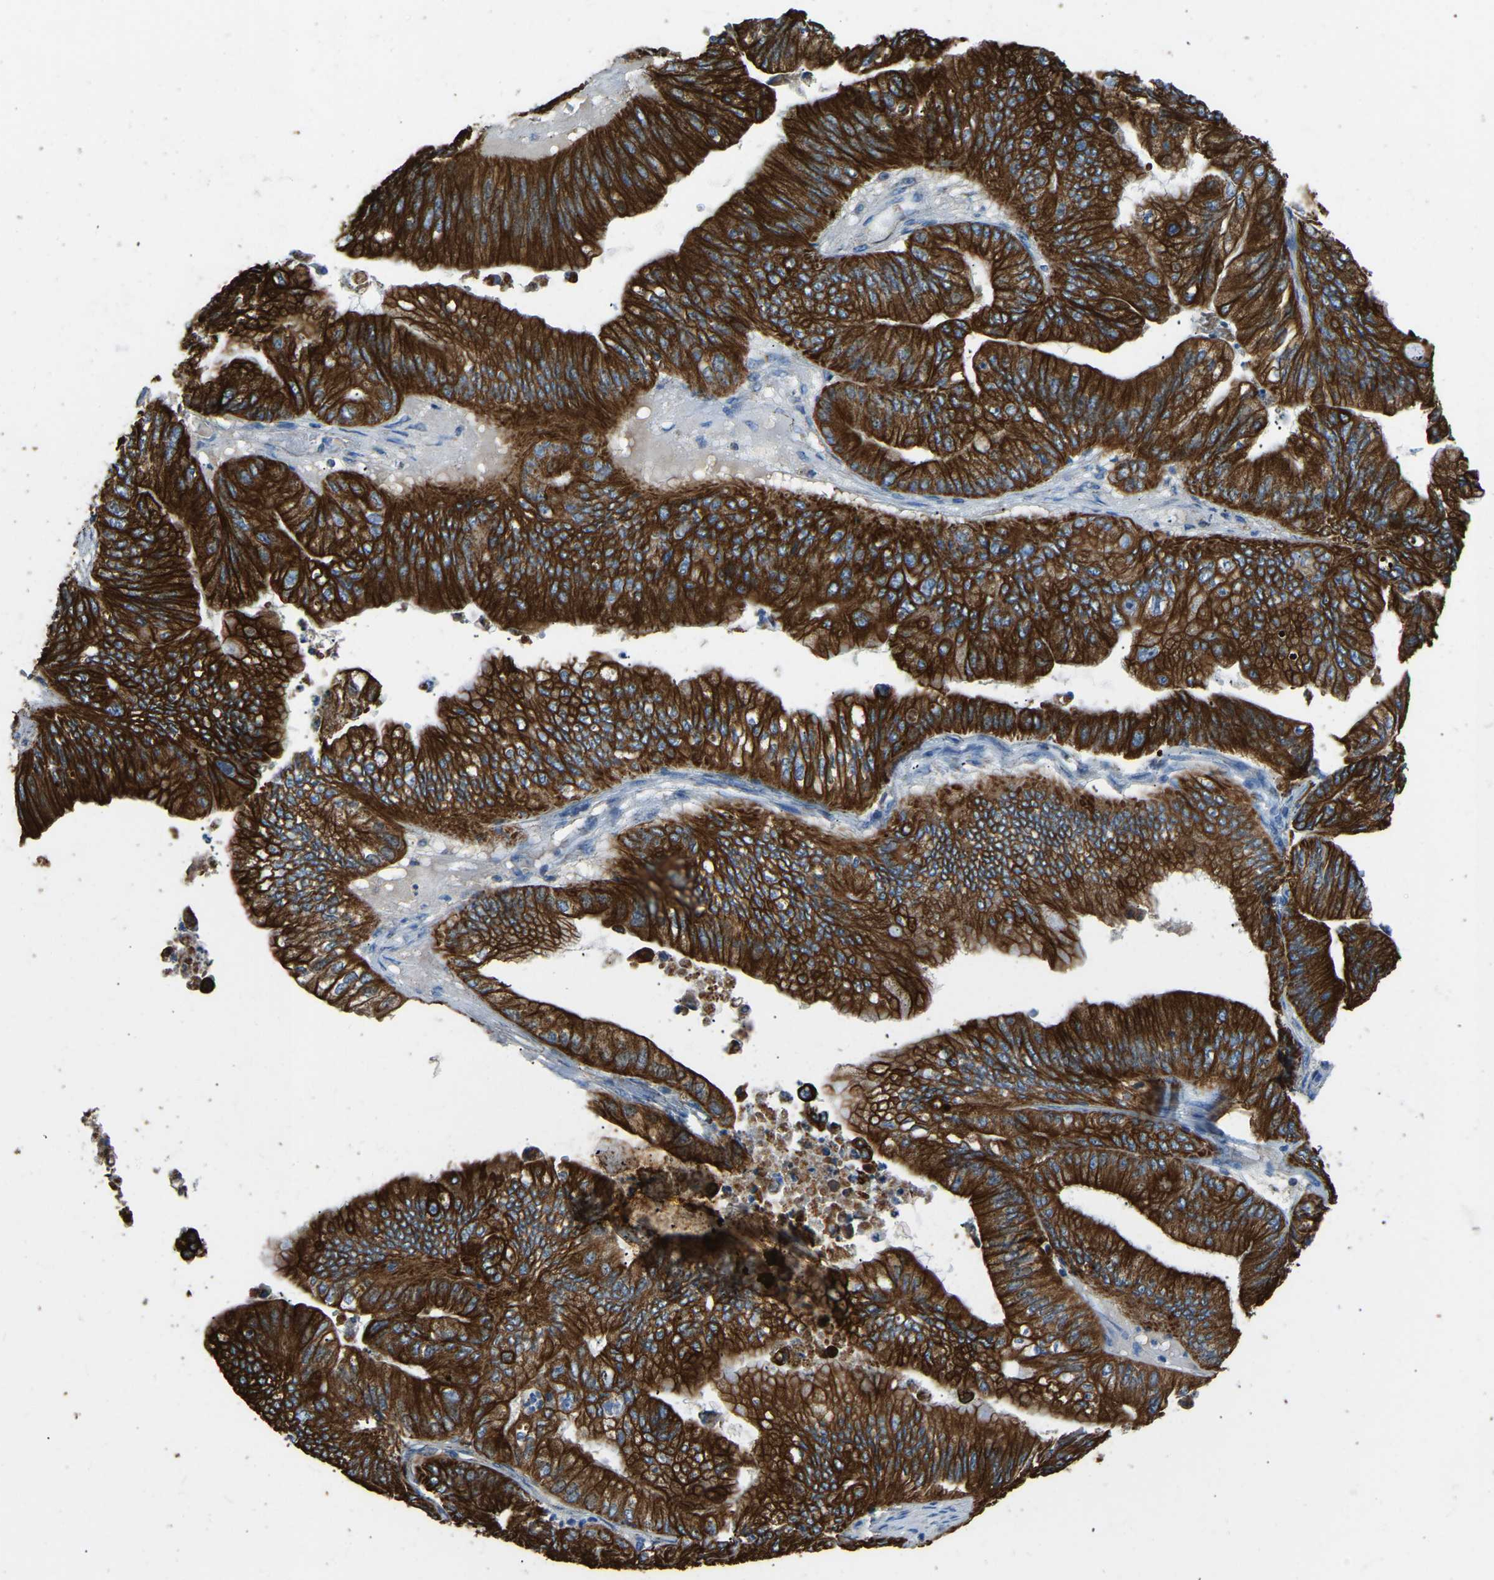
{"staining": {"intensity": "strong", "quantity": ">75%", "location": "cytoplasmic/membranous"}, "tissue": "ovarian cancer", "cell_type": "Tumor cells", "image_type": "cancer", "snomed": [{"axis": "morphology", "description": "Cystadenocarcinoma, mucinous, NOS"}, {"axis": "topography", "description": "Ovary"}], "caption": "Mucinous cystadenocarcinoma (ovarian) stained with a brown dye reveals strong cytoplasmic/membranous positive staining in approximately >75% of tumor cells.", "gene": "ZNF200", "patient": {"sex": "female", "age": 61}}